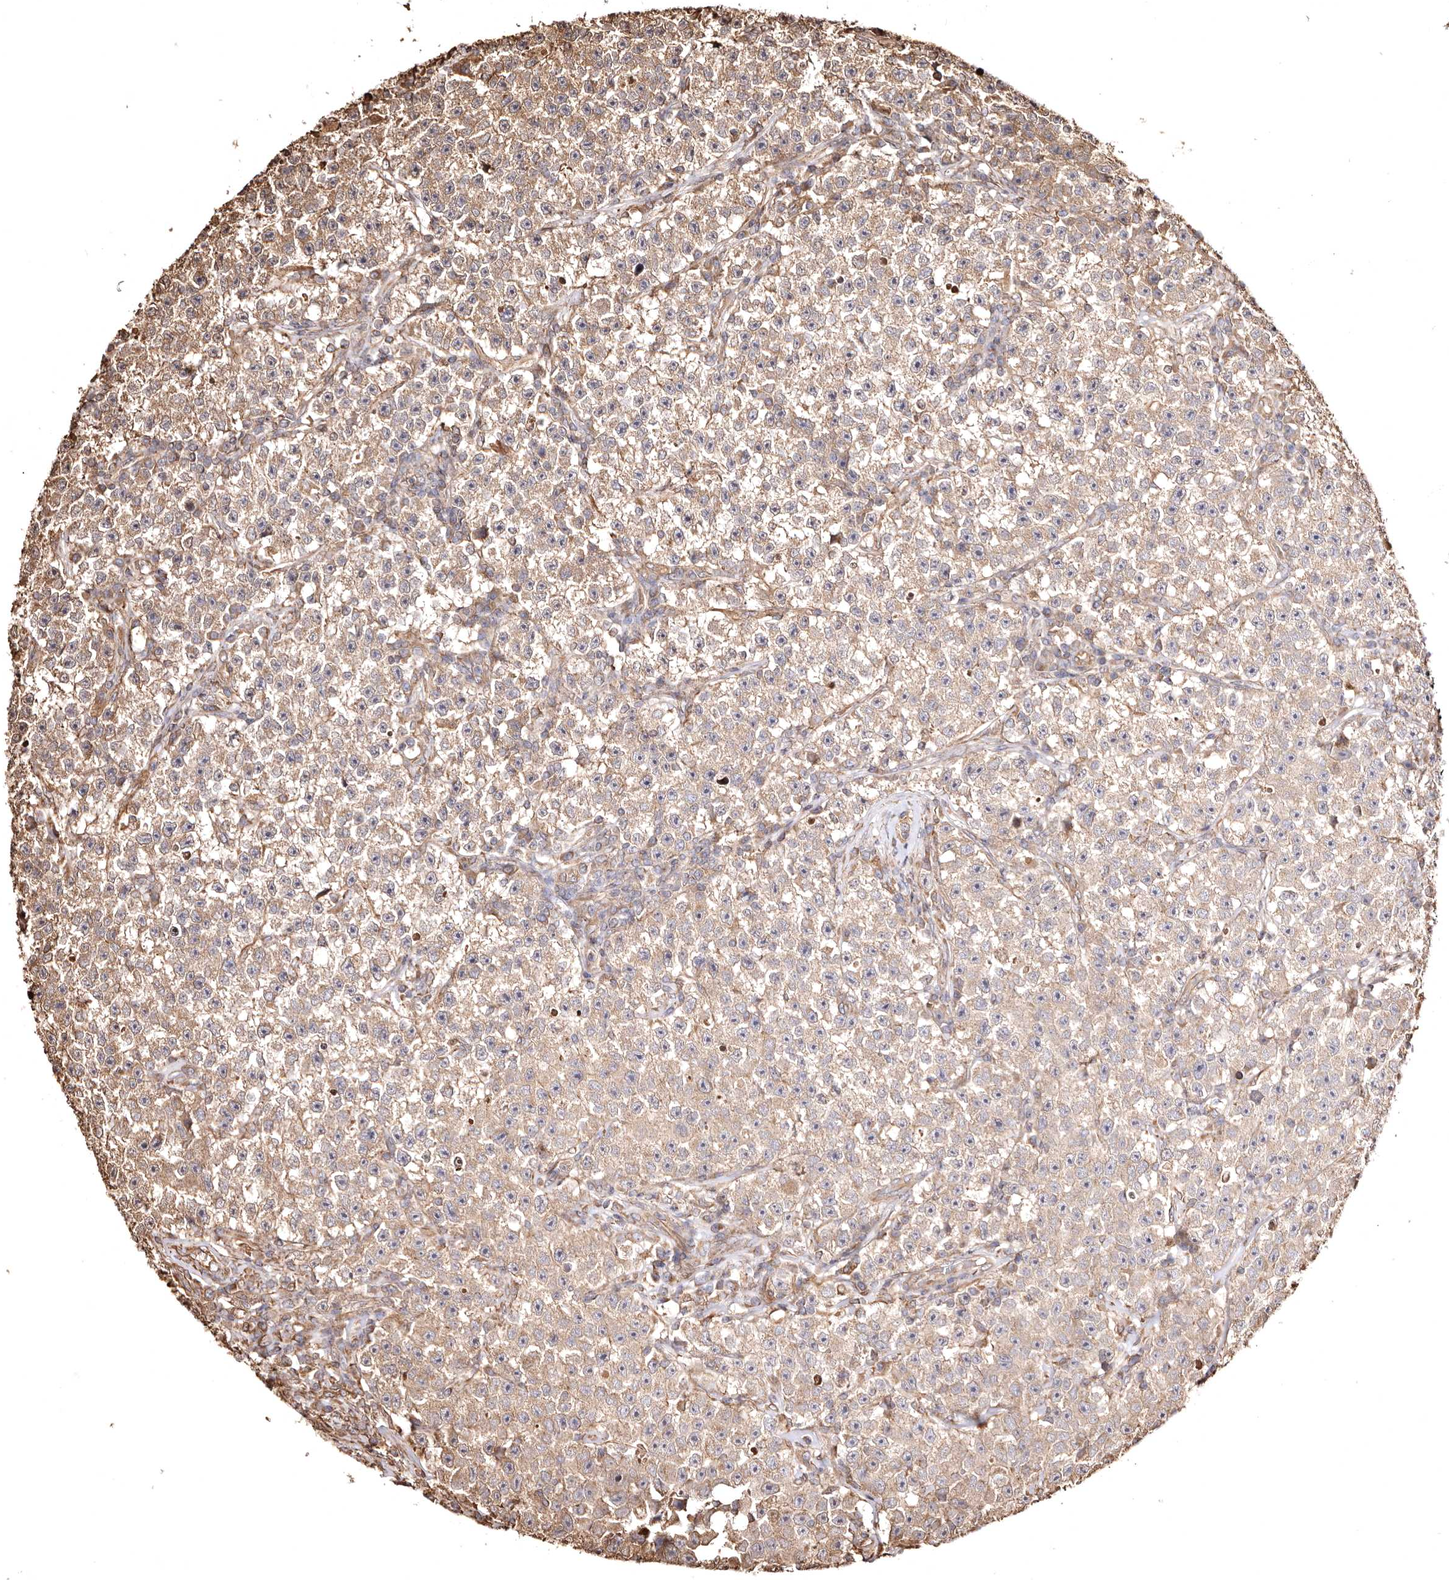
{"staining": {"intensity": "weak", "quantity": ">75%", "location": "cytoplasmic/membranous"}, "tissue": "testis cancer", "cell_type": "Tumor cells", "image_type": "cancer", "snomed": [{"axis": "morphology", "description": "Seminoma, NOS"}, {"axis": "topography", "description": "Testis"}], "caption": "A brown stain labels weak cytoplasmic/membranous expression of a protein in human testis cancer (seminoma) tumor cells.", "gene": "MACC1", "patient": {"sex": "male", "age": 22}}